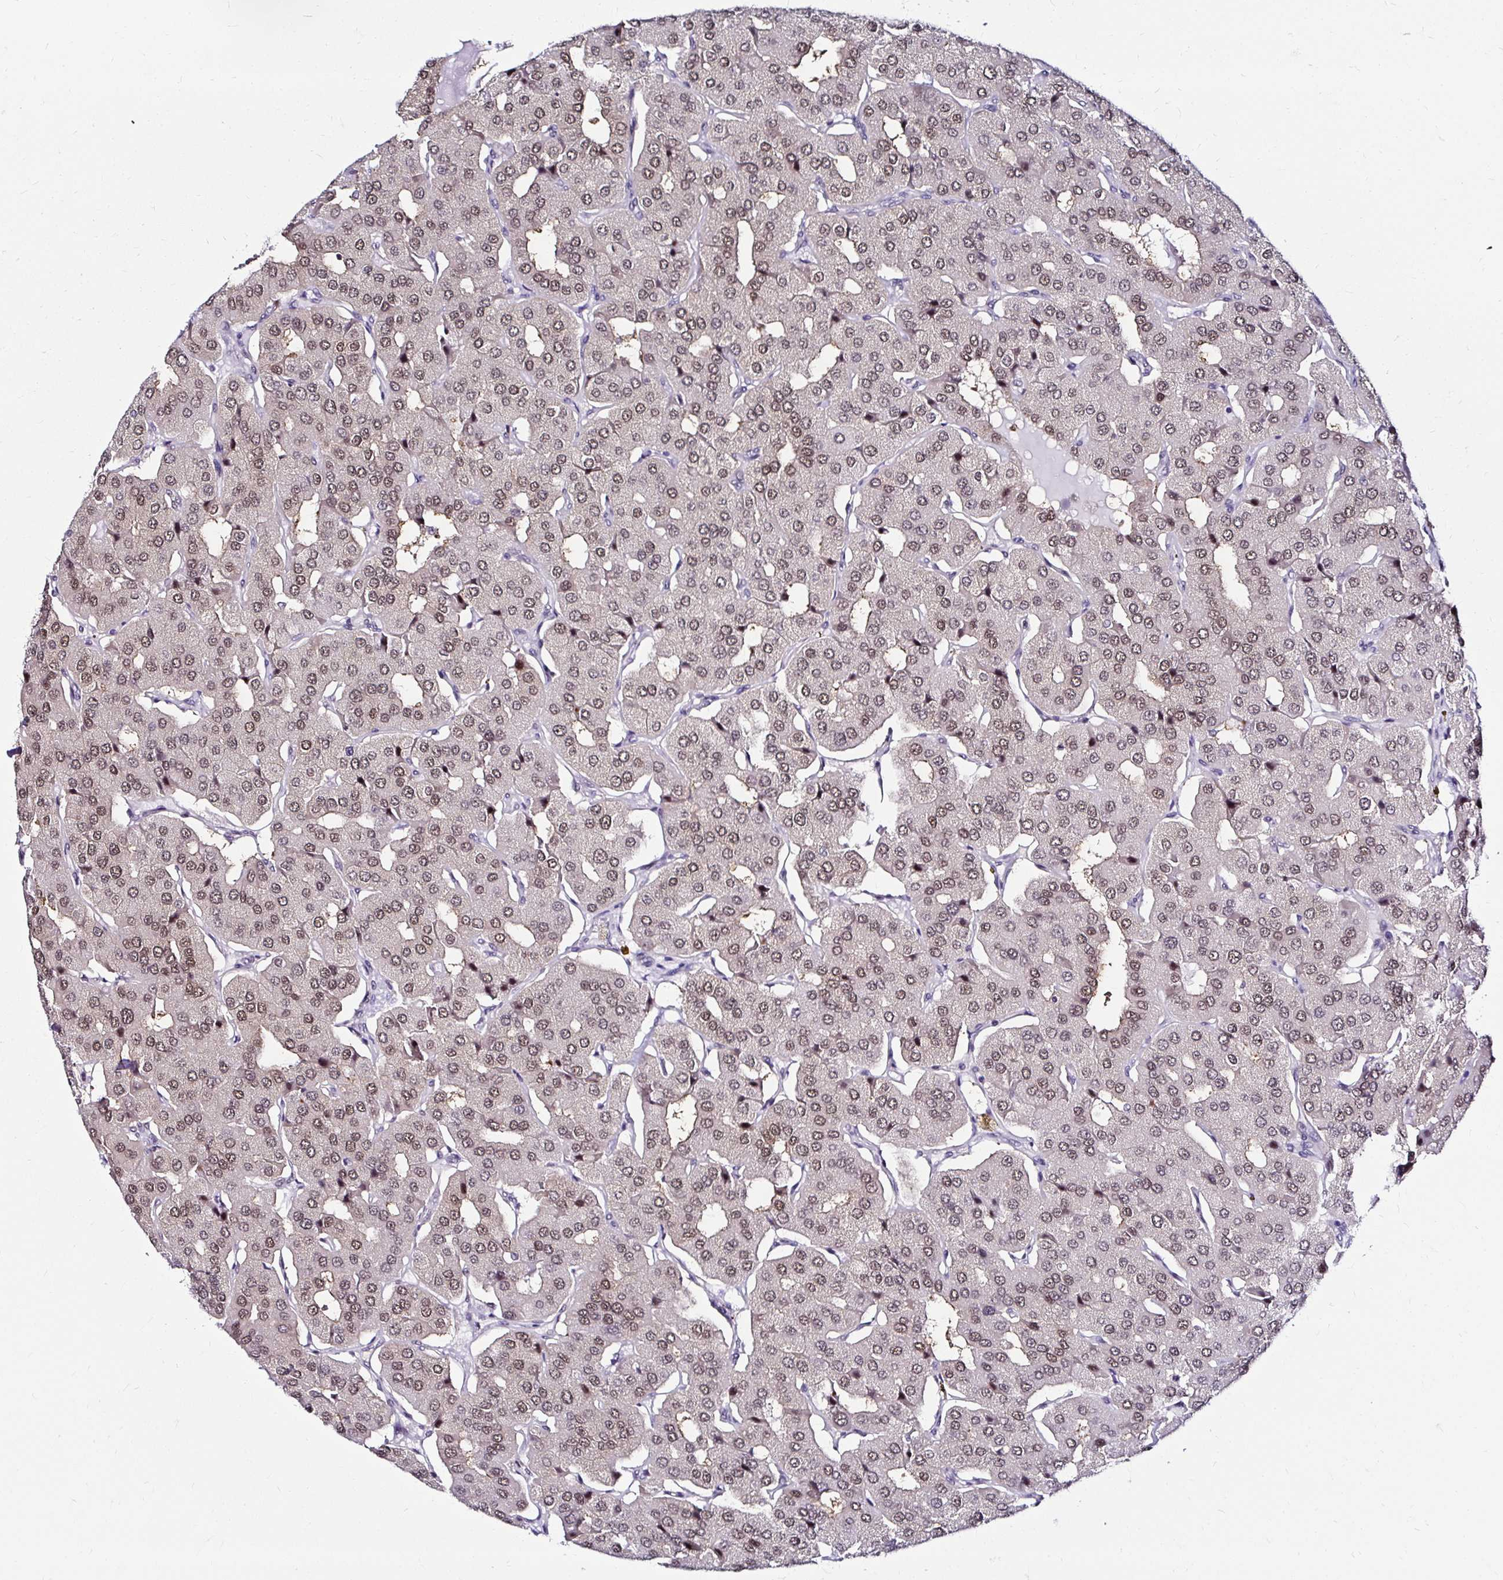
{"staining": {"intensity": "moderate", "quantity": ">75%", "location": "nuclear"}, "tissue": "parathyroid gland", "cell_type": "Glandular cells", "image_type": "normal", "snomed": [{"axis": "morphology", "description": "Normal tissue, NOS"}, {"axis": "morphology", "description": "Adenoma, NOS"}, {"axis": "topography", "description": "Parathyroid gland"}], "caption": "Immunohistochemical staining of unremarkable parathyroid gland demonstrates medium levels of moderate nuclear staining in about >75% of glandular cells.", "gene": "PSMD3", "patient": {"sex": "female", "age": 86}}